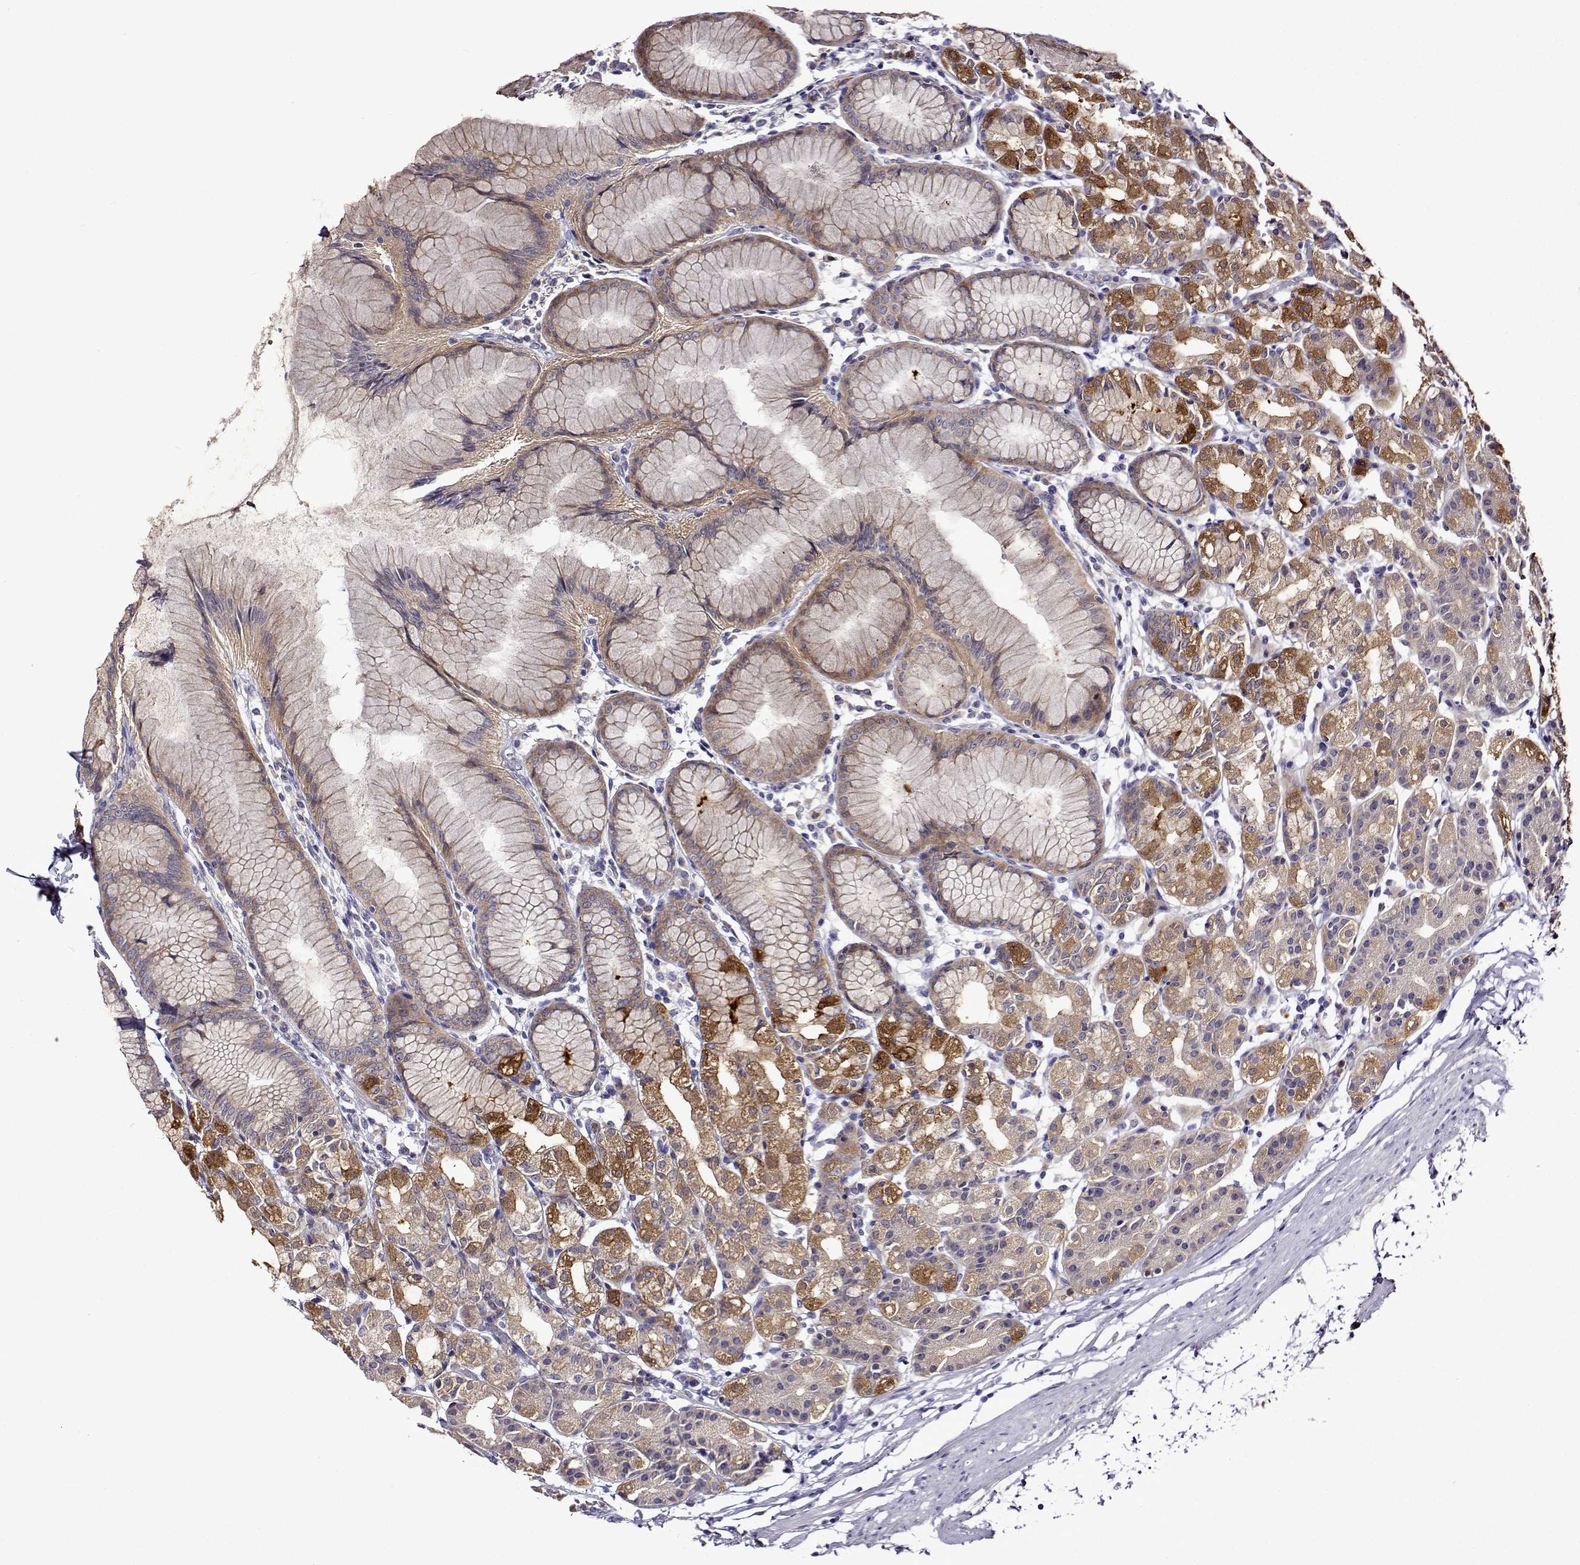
{"staining": {"intensity": "moderate", "quantity": "25%-75%", "location": "cytoplasmic/membranous"}, "tissue": "stomach", "cell_type": "Glandular cells", "image_type": "normal", "snomed": [{"axis": "morphology", "description": "Normal tissue, NOS"}, {"axis": "topography", "description": "Stomach"}], "caption": "The histopathology image exhibits staining of normal stomach, revealing moderate cytoplasmic/membranous protein positivity (brown color) within glandular cells.", "gene": "SULT2A1", "patient": {"sex": "female", "age": 57}}